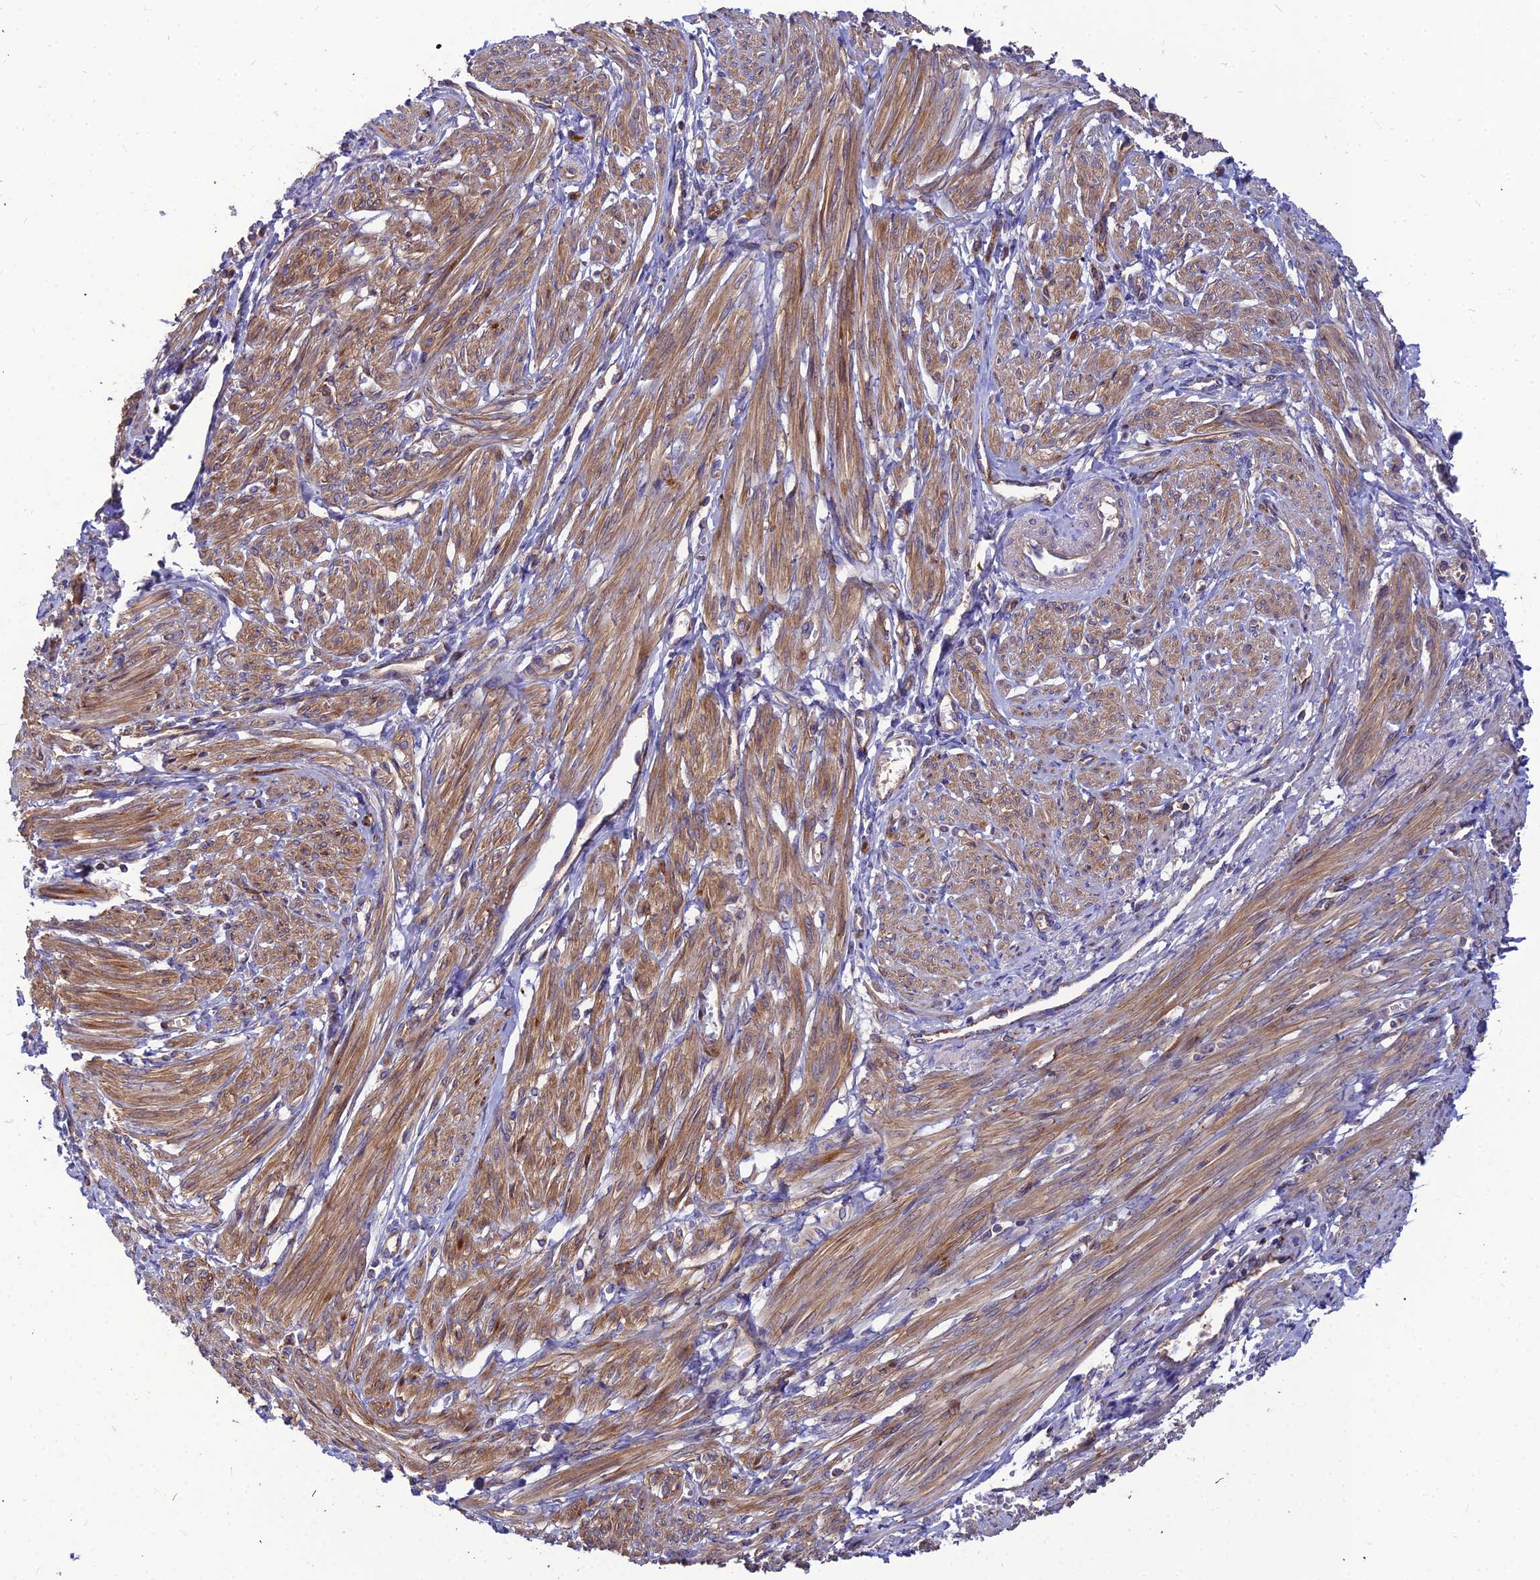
{"staining": {"intensity": "moderate", "quantity": ">75%", "location": "cytoplasmic/membranous"}, "tissue": "smooth muscle", "cell_type": "Smooth muscle cells", "image_type": "normal", "snomed": [{"axis": "morphology", "description": "Normal tissue, NOS"}, {"axis": "topography", "description": "Smooth muscle"}], "caption": "This is an image of immunohistochemistry (IHC) staining of normal smooth muscle, which shows moderate staining in the cytoplasmic/membranous of smooth muscle cells.", "gene": "ASPHD1", "patient": {"sex": "female", "age": 39}}